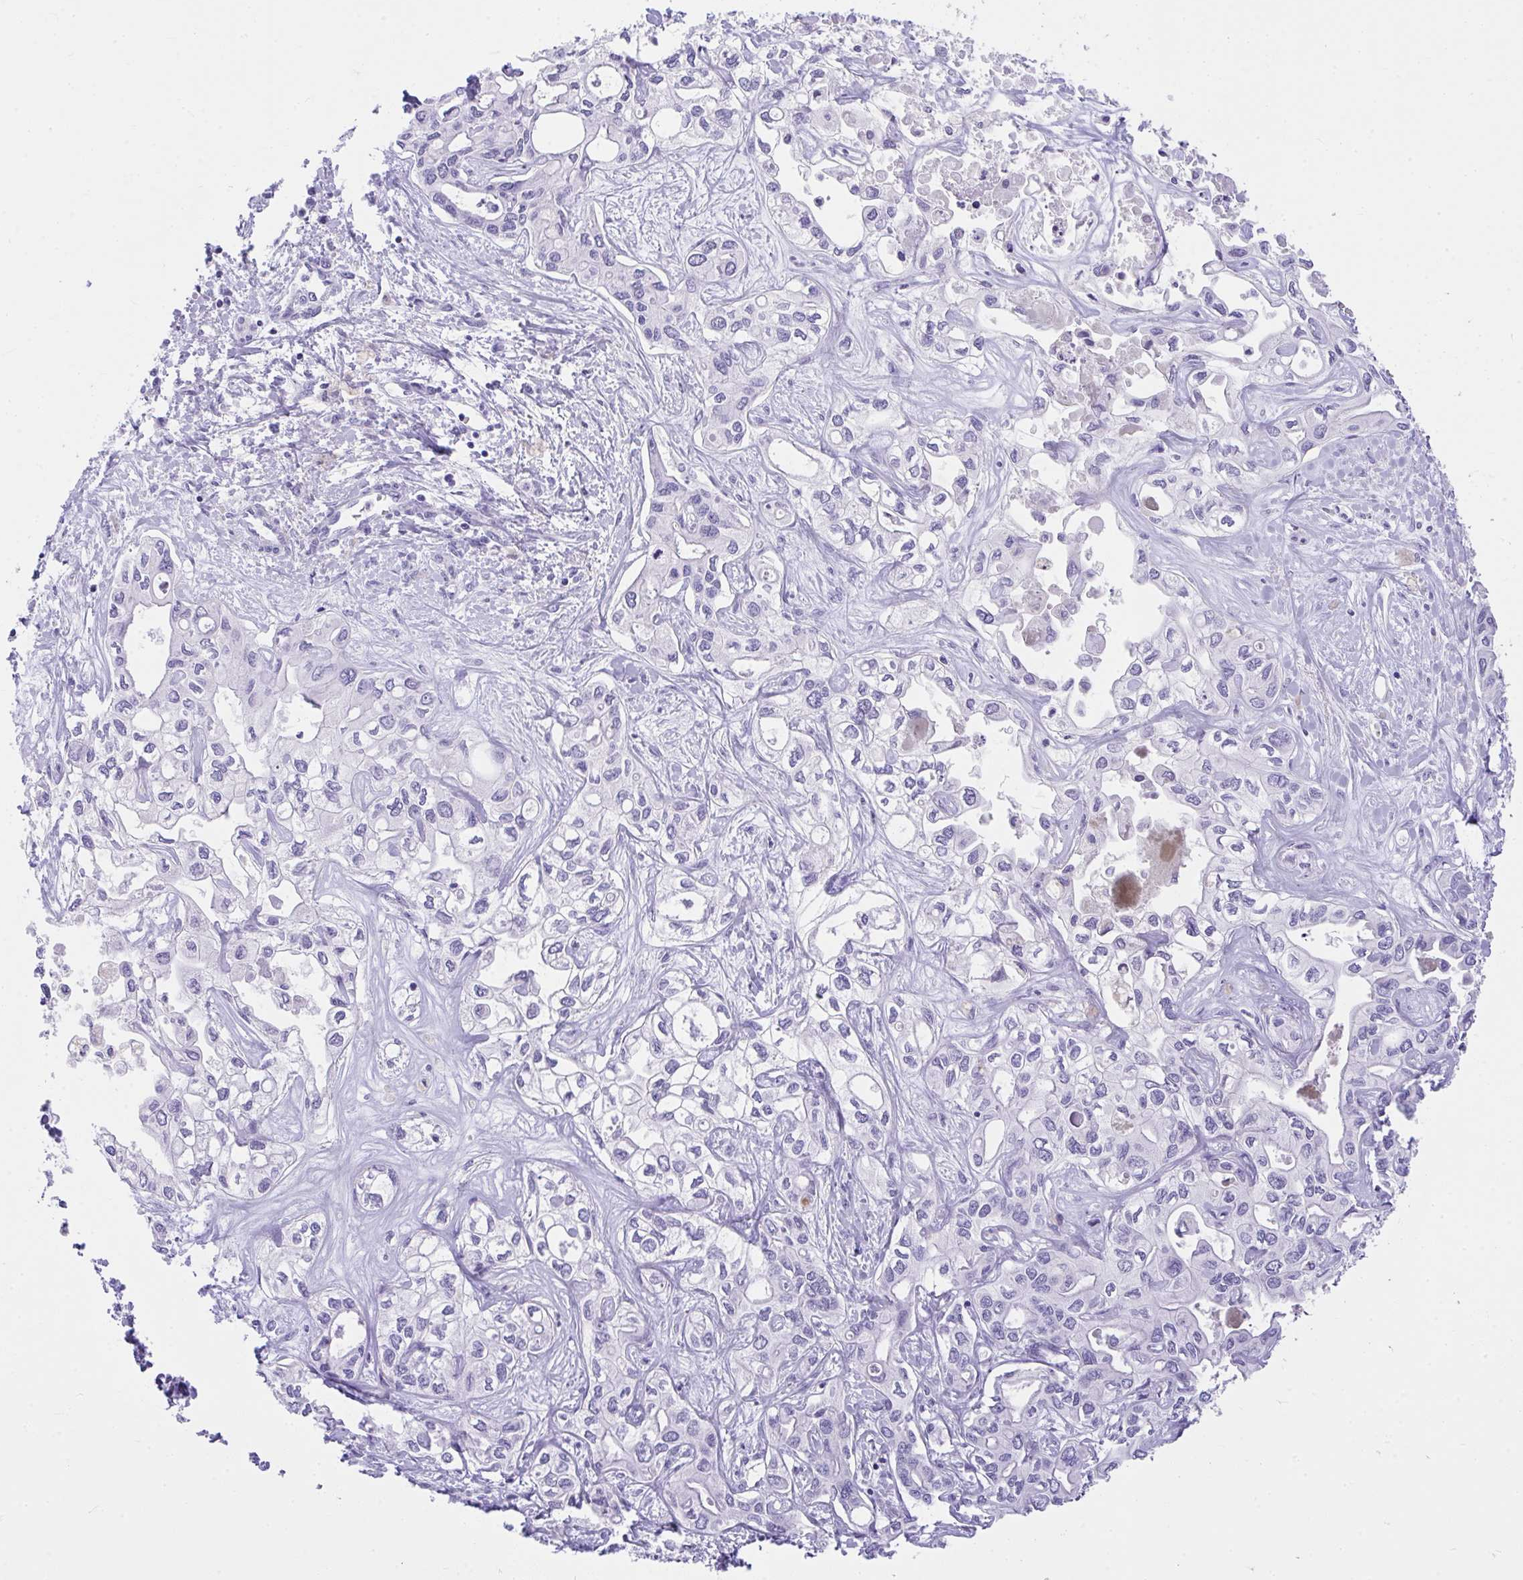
{"staining": {"intensity": "negative", "quantity": "none", "location": "none"}, "tissue": "liver cancer", "cell_type": "Tumor cells", "image_type": "cancer", "snomed": [{"axis": "morphology", "description": "Cholangiocarcinoma"}, {"axis": "topography", "description": "Liver"}], "caption": "Histopathology image shows no protein staining in tumor cells of liver cancer tissue.", "gene": "AVIL", "patient": {"sex": "female", "age": 64}}